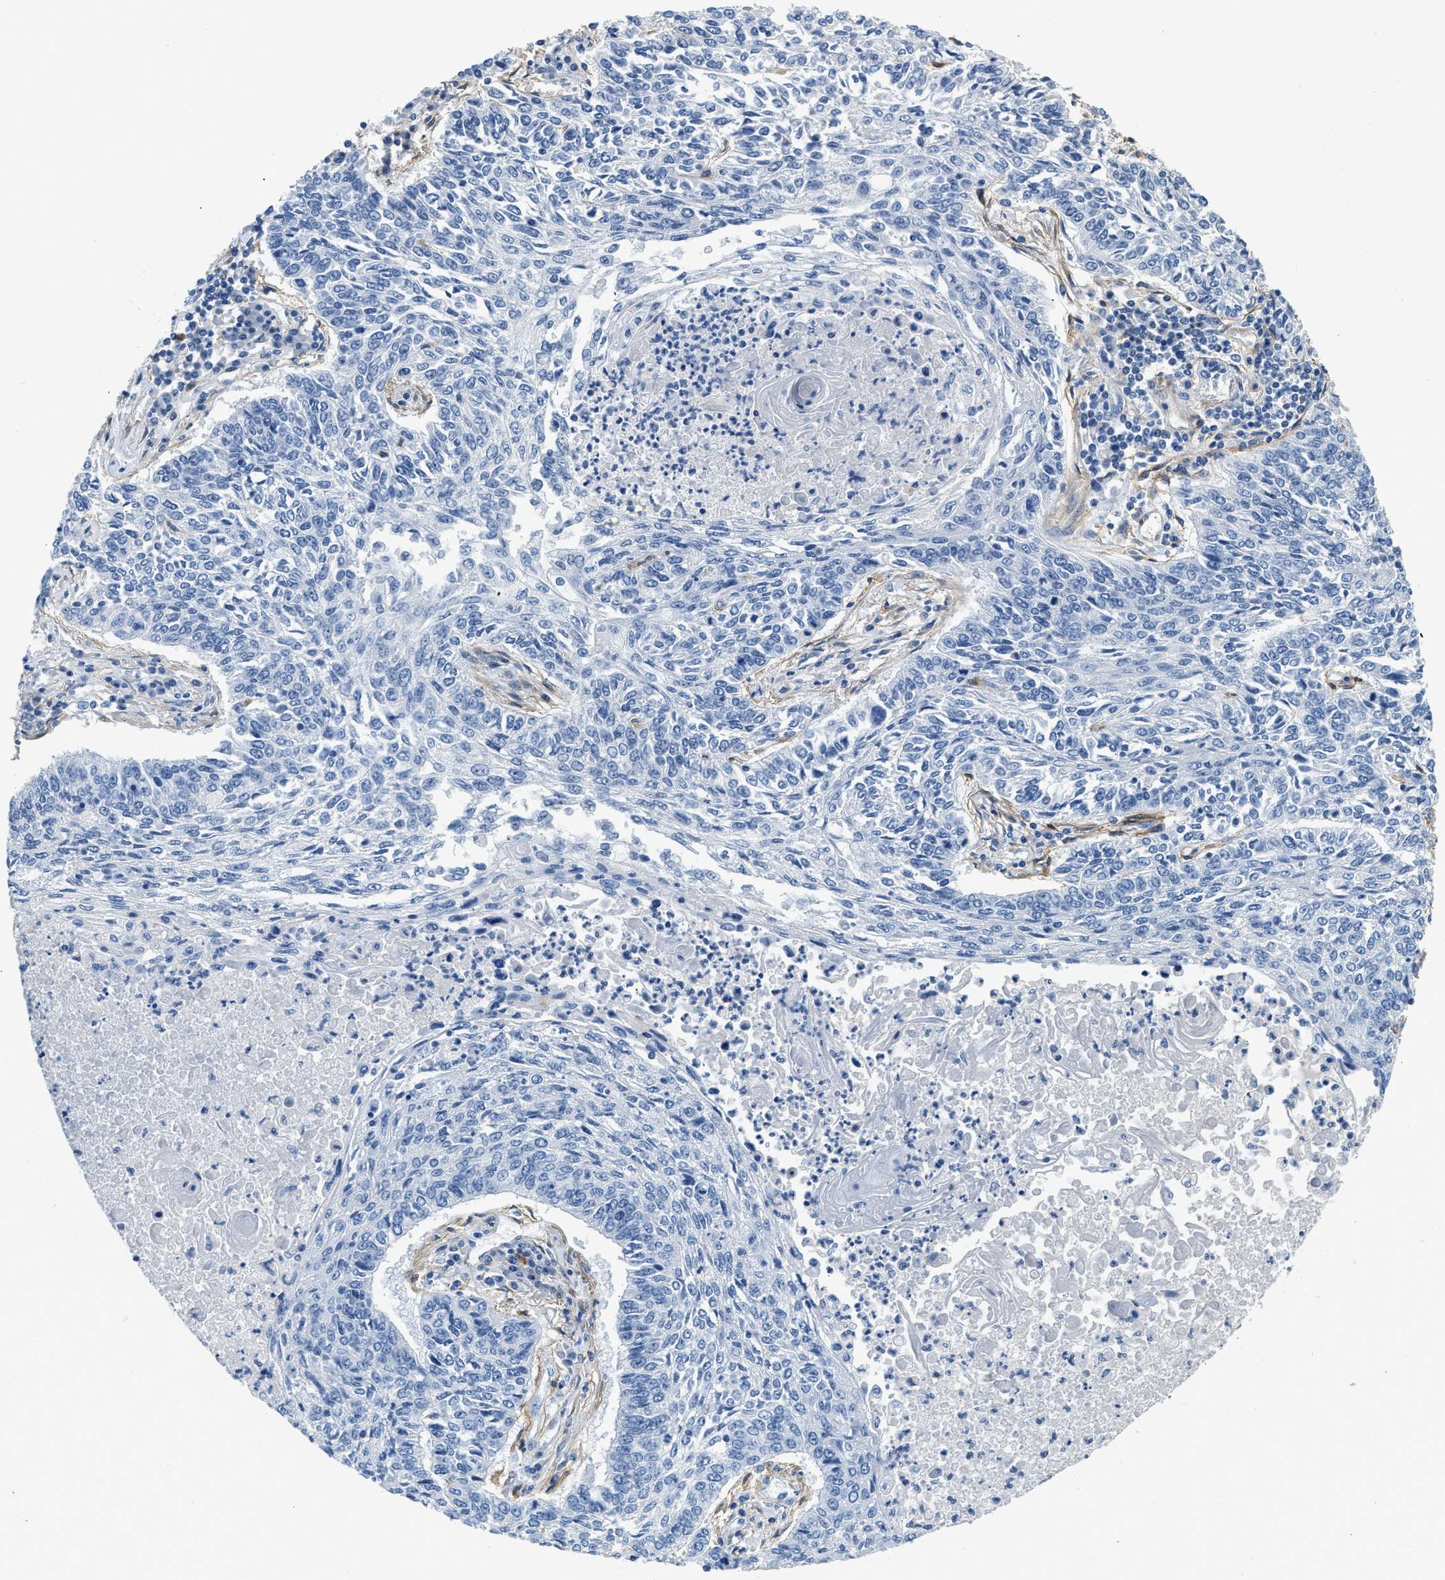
{"staining": {"intensity": "negative", "quantity": "none", "location": "none"}, "tissue": "lung cancer", "cell_type": "Tumor cells", "image_type": "cancer", "snomed": [{"axis": "morphology", "description": "Normal tissue, NOS"}, {"axis": "morphology", "description": "Squamous cell carcinoma, NOS"}, {"axis": "topography", "description": "Cartilage tissue"}, {"axis": "topography", "description": "Bronchus"}, {"axis": "topography", "description": "Lung"}], "caption": "Lung squamous cell carcinoma was stained to show a protein in brown. There is no significant staining in tumor cells.", "gene": "PDGFRB", "patient": {"sex": "female", "age": 49}}